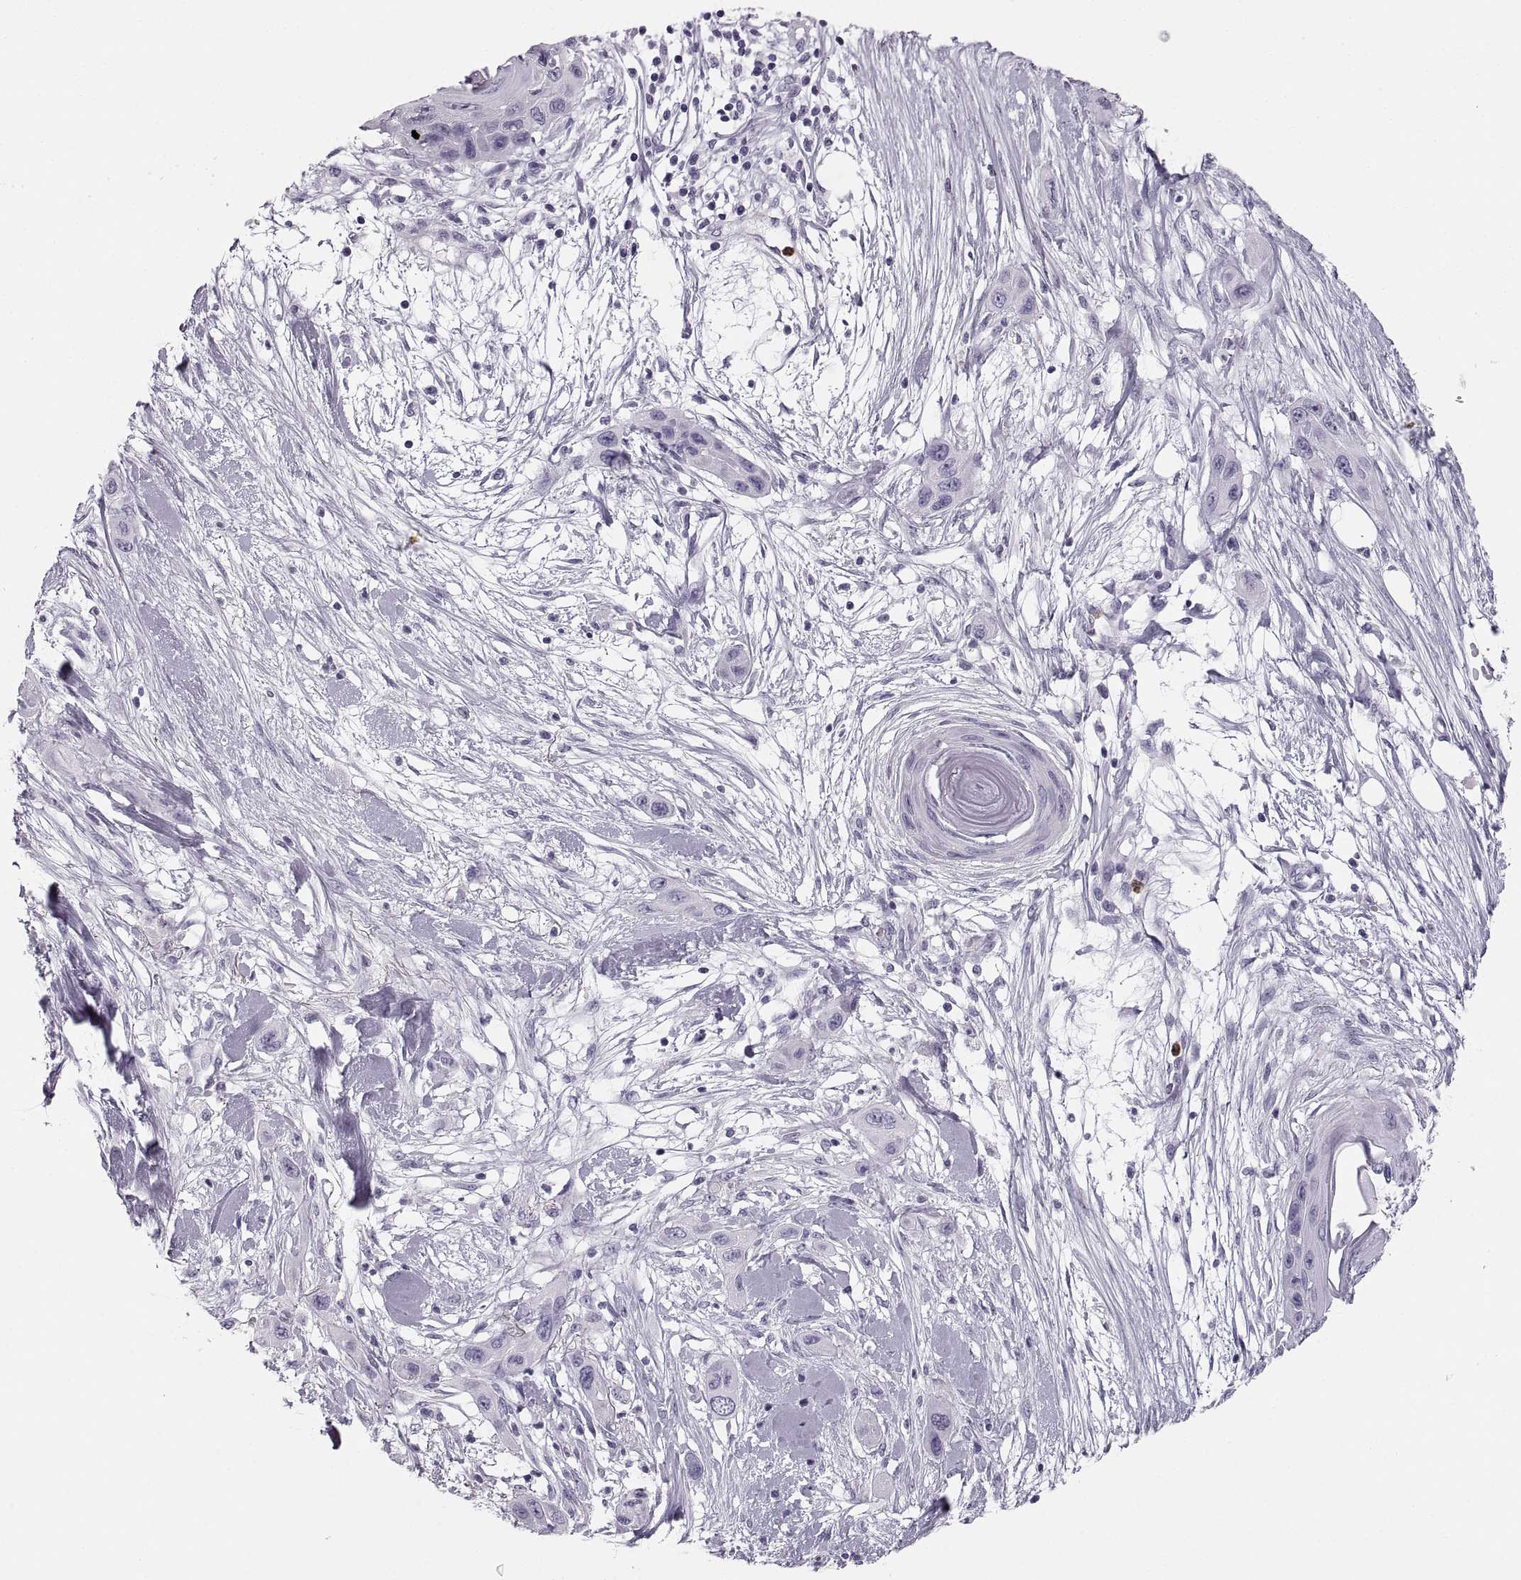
{"staining": {"intensity": "negative", "quantity": "none", "location": "none"}, "tissue": "skin cancer", "cell_type": "Tumor cells", "image_type": "cancer", "snomed": [{"axis": "morphology", "description": "Squamous cell carcinoma, NOS"}, {"axis": "topography", "description": "Skin"}], "caption": "The immunohistochemistry micrograph has no significant expression in tumor cells of skin cancer (squamous cell carcinoma) tissue. (Stains: DAB immunohistochemistry with hematoxylin counter stain, Microscopy: brightfield microscopy at high magnification).", "gene": "MILR1", "patient": {"sex": "male", "age": 79}}